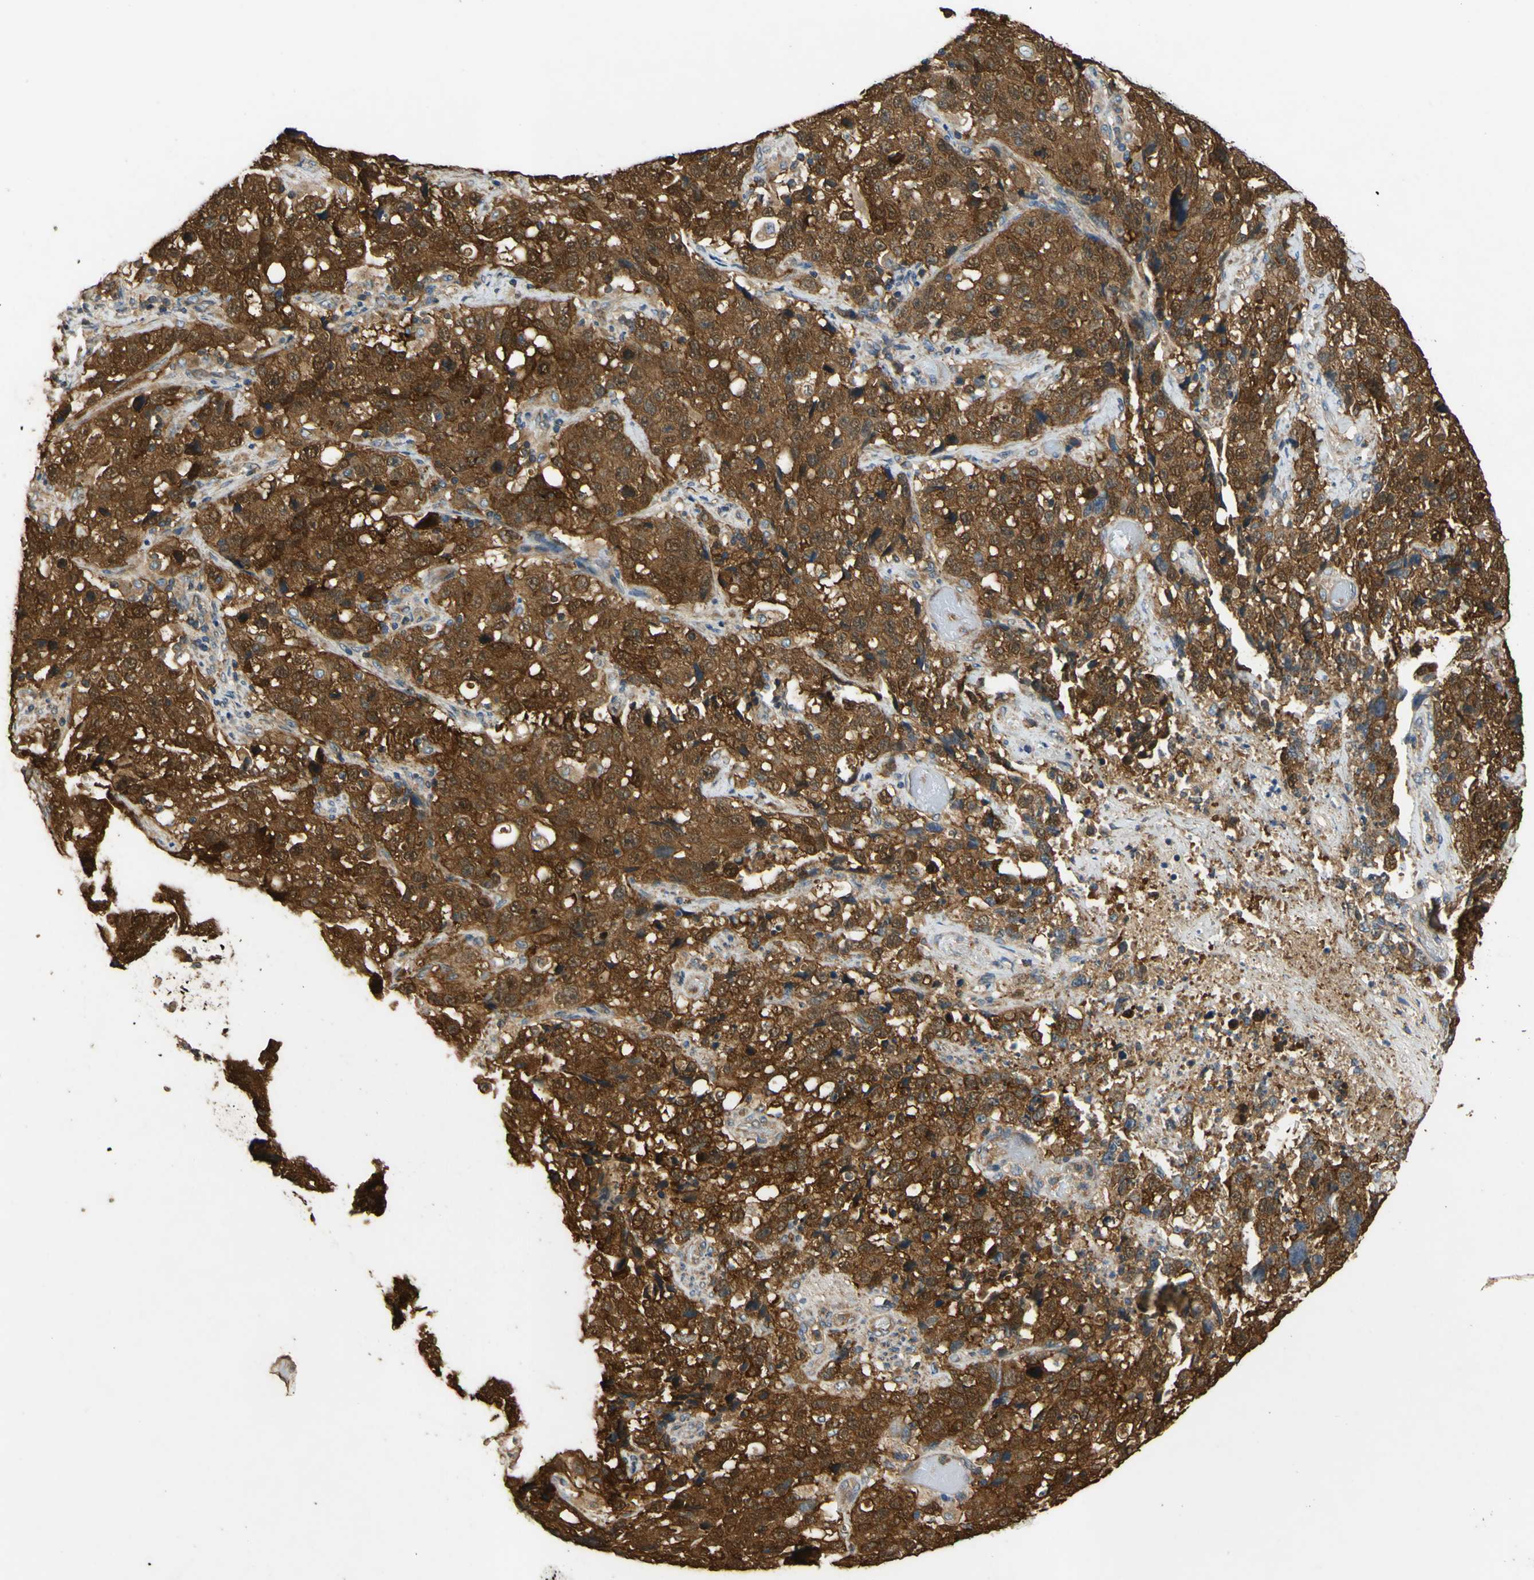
{"staining": {"intensity": "strong", "quantity": ">75%", "location": "cytoplasmic/membranous"}, "tissue": "stomach cancer", "cell_type": "Tumor cells", "image_type": "cancer", "snomed": [{"axis": "morphology", "description": "Normal tissue, NOS"}, {"axis": "morphology", "description": "Adenocarcinoma, NOS"}, {"axis": "topography", "description": "Stomach"}], "caption": "Immunohistochemistry micrograph of neoplastic tissue: stomach cancer stained using immunohistochemistry shows high levels of strong protein expression localized specifically in the cytoplasmic/membranous of tumor cells, appearing as a cytoplasmic/membranous brown color.", "gene": "CTTN", "patient": {"sex": "male", "age": 48}}